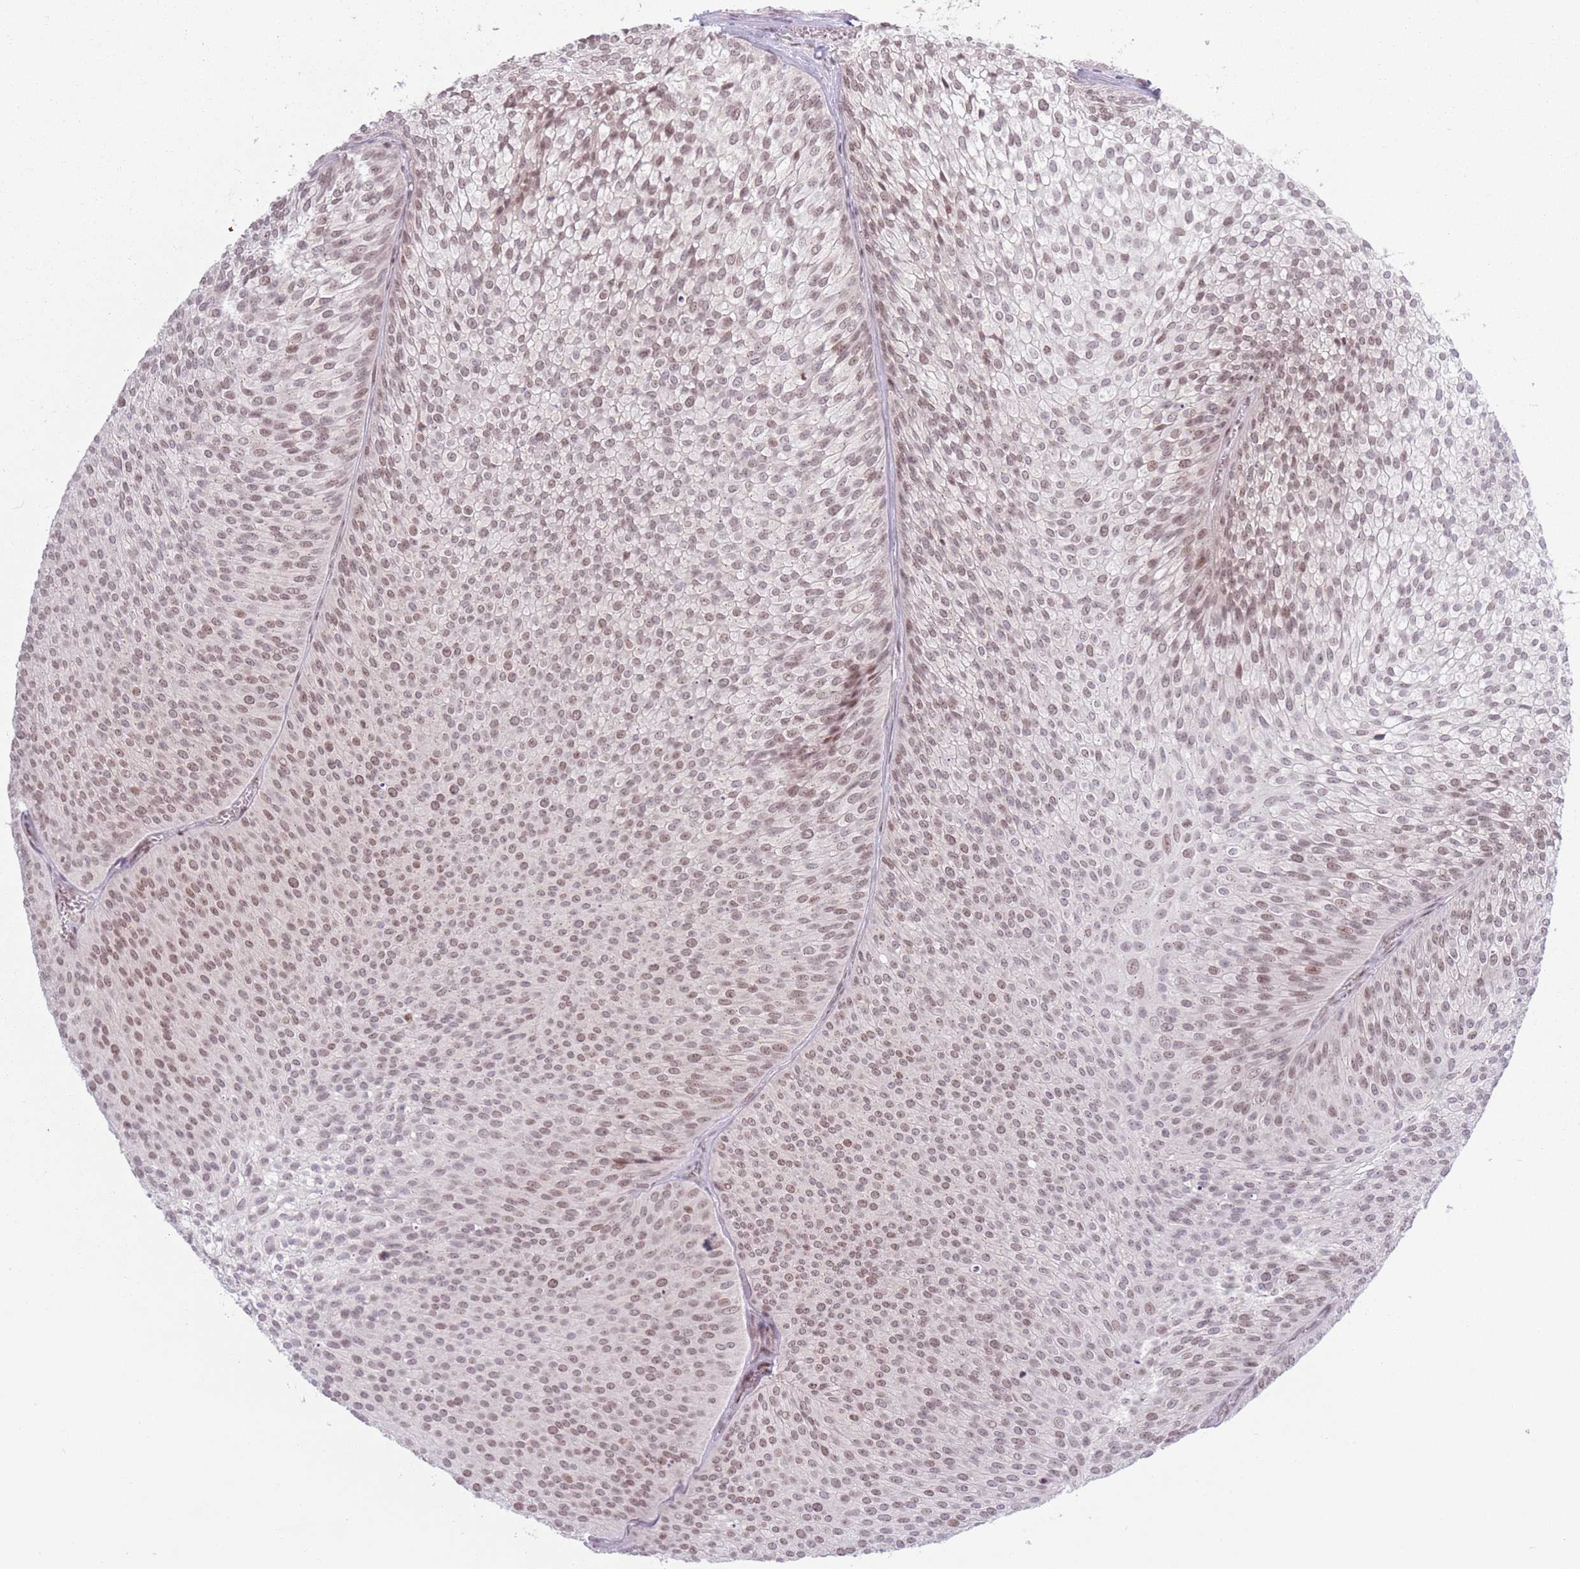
{"staining": {"intensity": "moderate", "quantity": "25%-75%", "location": "nuclear"}, "tissue": "urothelial cancer", "cell_type": "Tumor cells", "image_type": "cancer", "snomed": [{"axis": "morphology", "description": "Urothelial carcinoma, Low grade"}, {"axis": "topography", "description": "Urinary bladder"}], "caption": "An immunohistochemistry micrograph of tumor tissue is shown. Protein staining in brown highlights moderate nuclear positivity in low-grade urothelial carcinoma within tumor cells.", "gene": "MRPL34", "patient": {"sex": "male", "age": 91}}